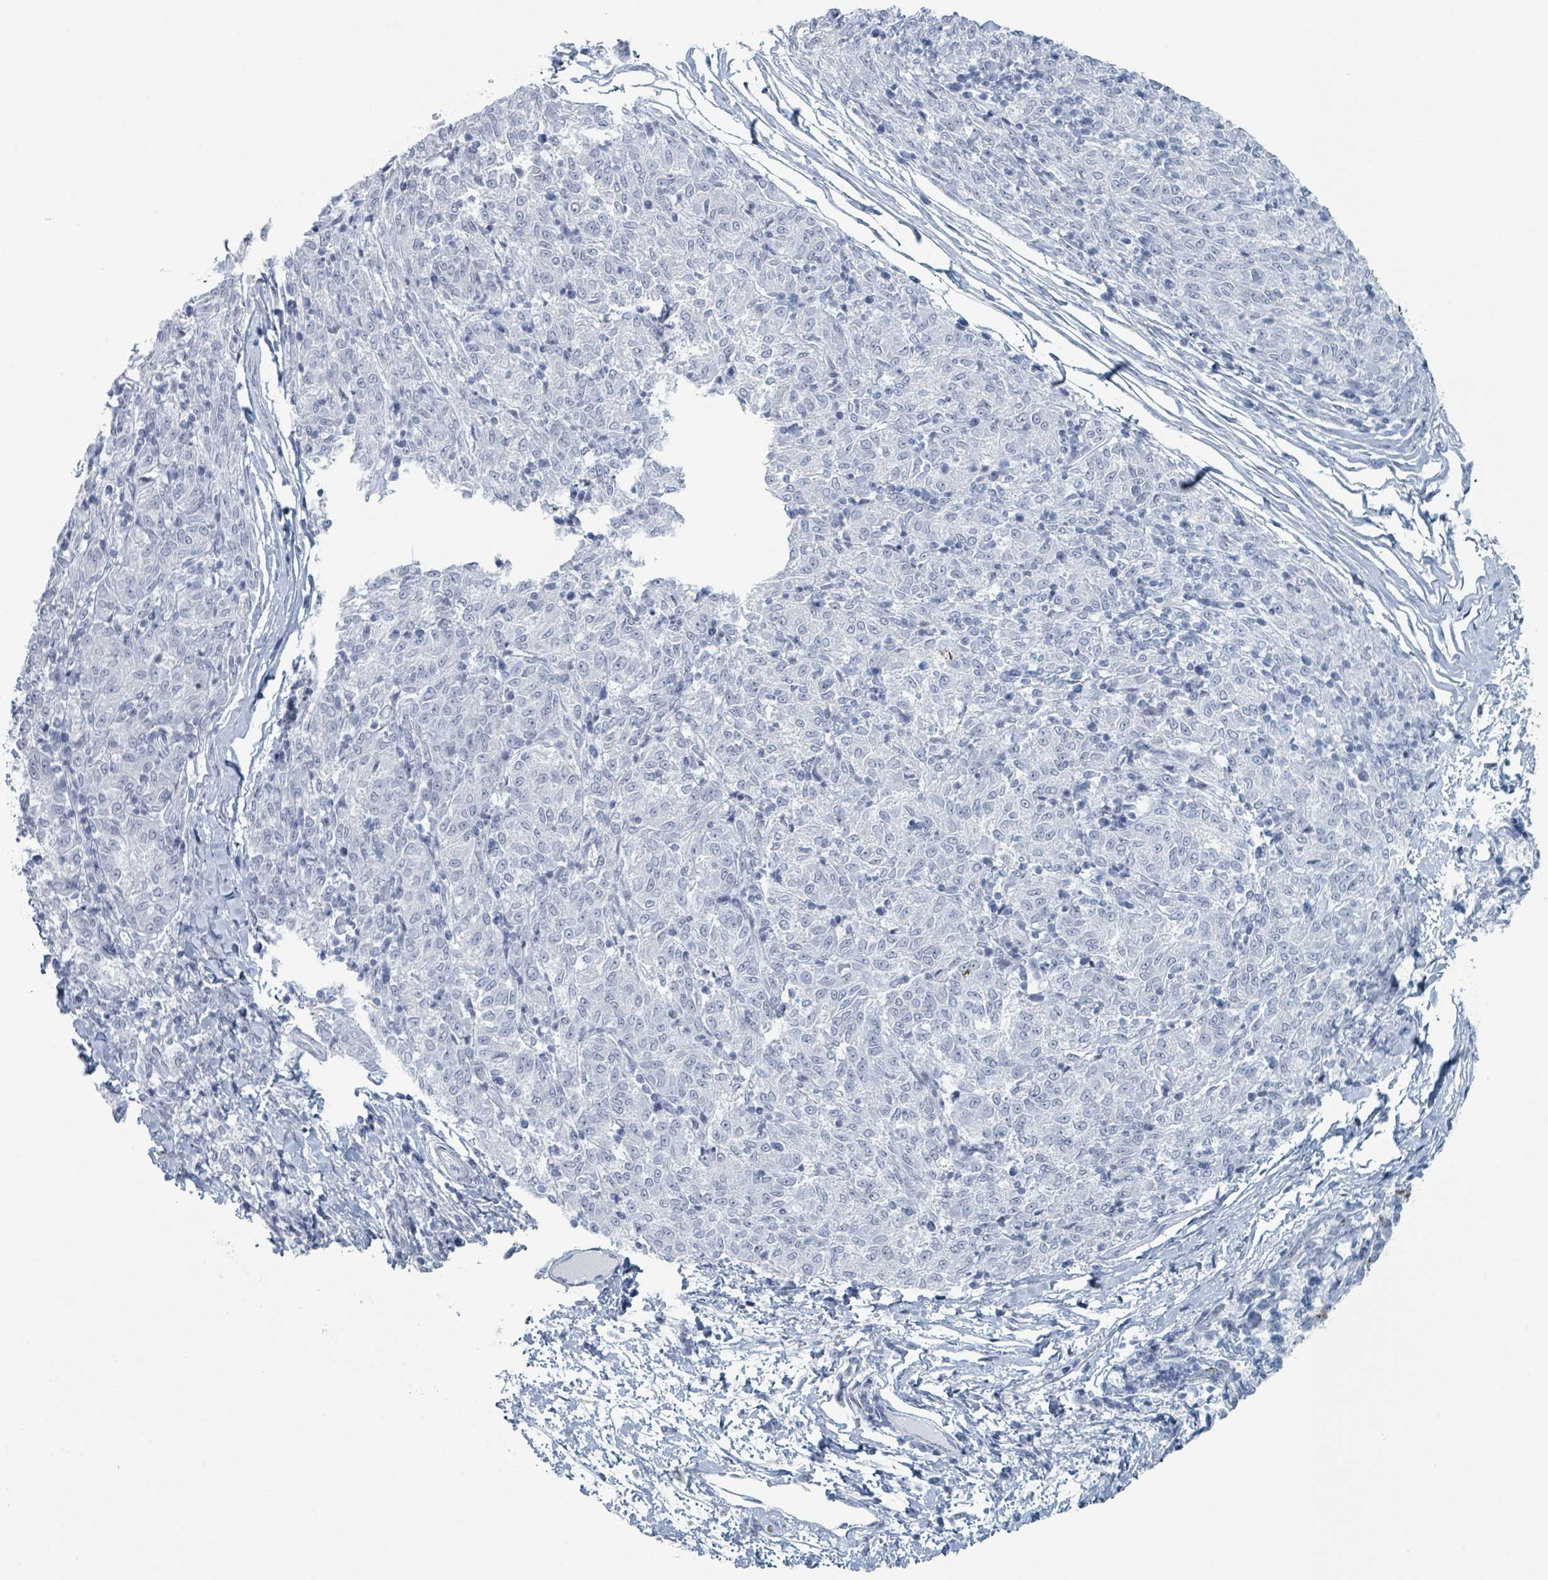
{"staining": {"intensity": "negative", "quantity": "none", "location": "none"}, "tissue": "melanoma", "cell_type": "Tumor cells", "image_type": "cancer", "snomed": [{"axis": "morphology", "description": "Malignant melanoma, NOS"}, {"axis": "topography", "description": "Skin"}], "caption": "DAB immunohistochemical staining of human malignant melanoma demonstrates no significant positivity in tumor cells.", "gene": "GPR15LG", "patient": {"sex": "female", "age": 72}}